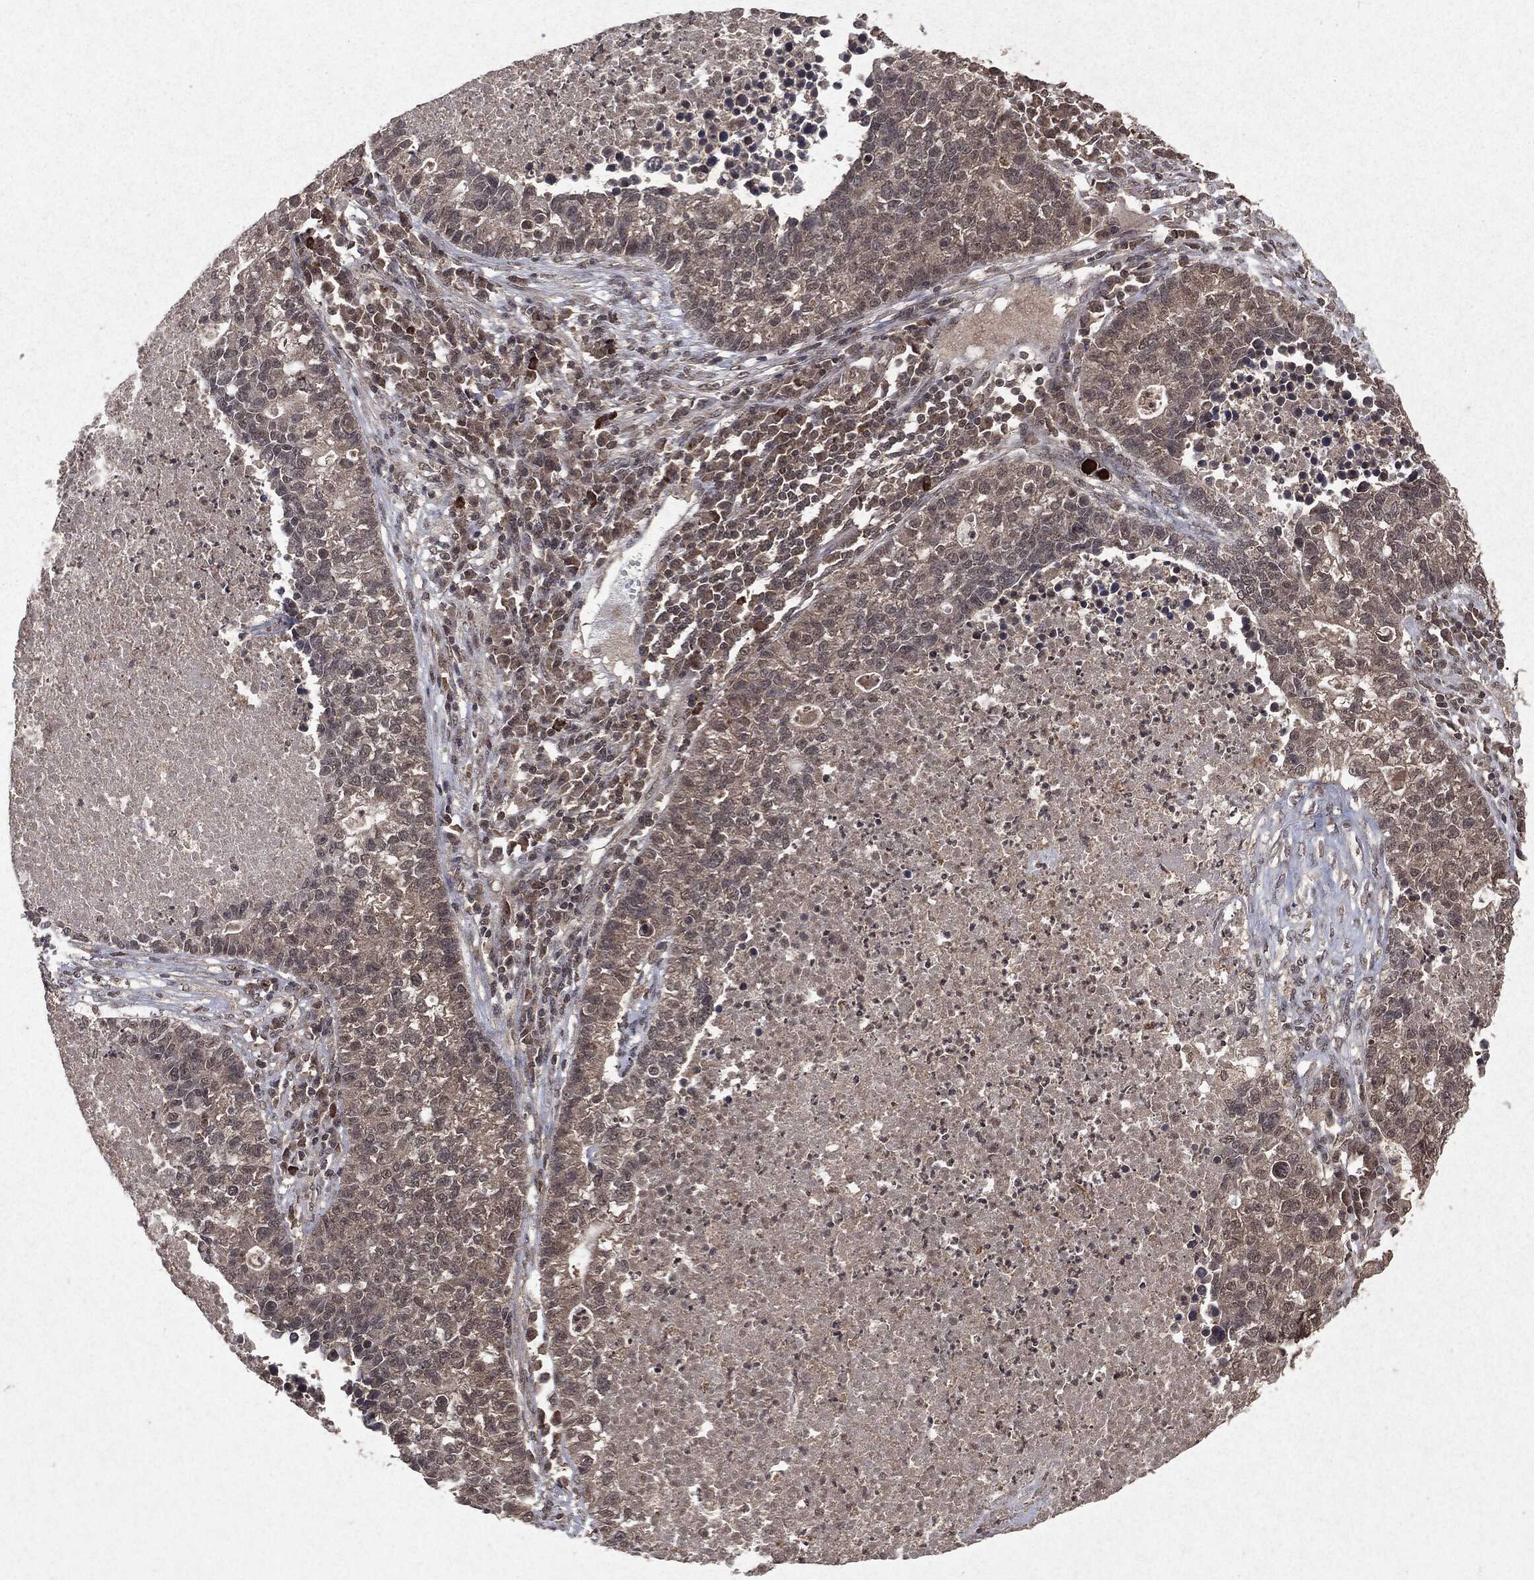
{"staining": {"intensity": "negative", "quantity": "none", "location": "none"}, "tissue": "lung cancer", "cell_type": "Tumor cells", "image_type": "cancer", "snomed": [{"axis": "morphology", "description": "Adenocarcinoma, NOS"}, {"axis": "topography", "description": "Lung"}], "caption": "There is no significant staining in tumor cells of lung cancer. Nuclei are stained in blue.", "gene": "PEBP1", "patient": {"sex": "male", "age": 57}}